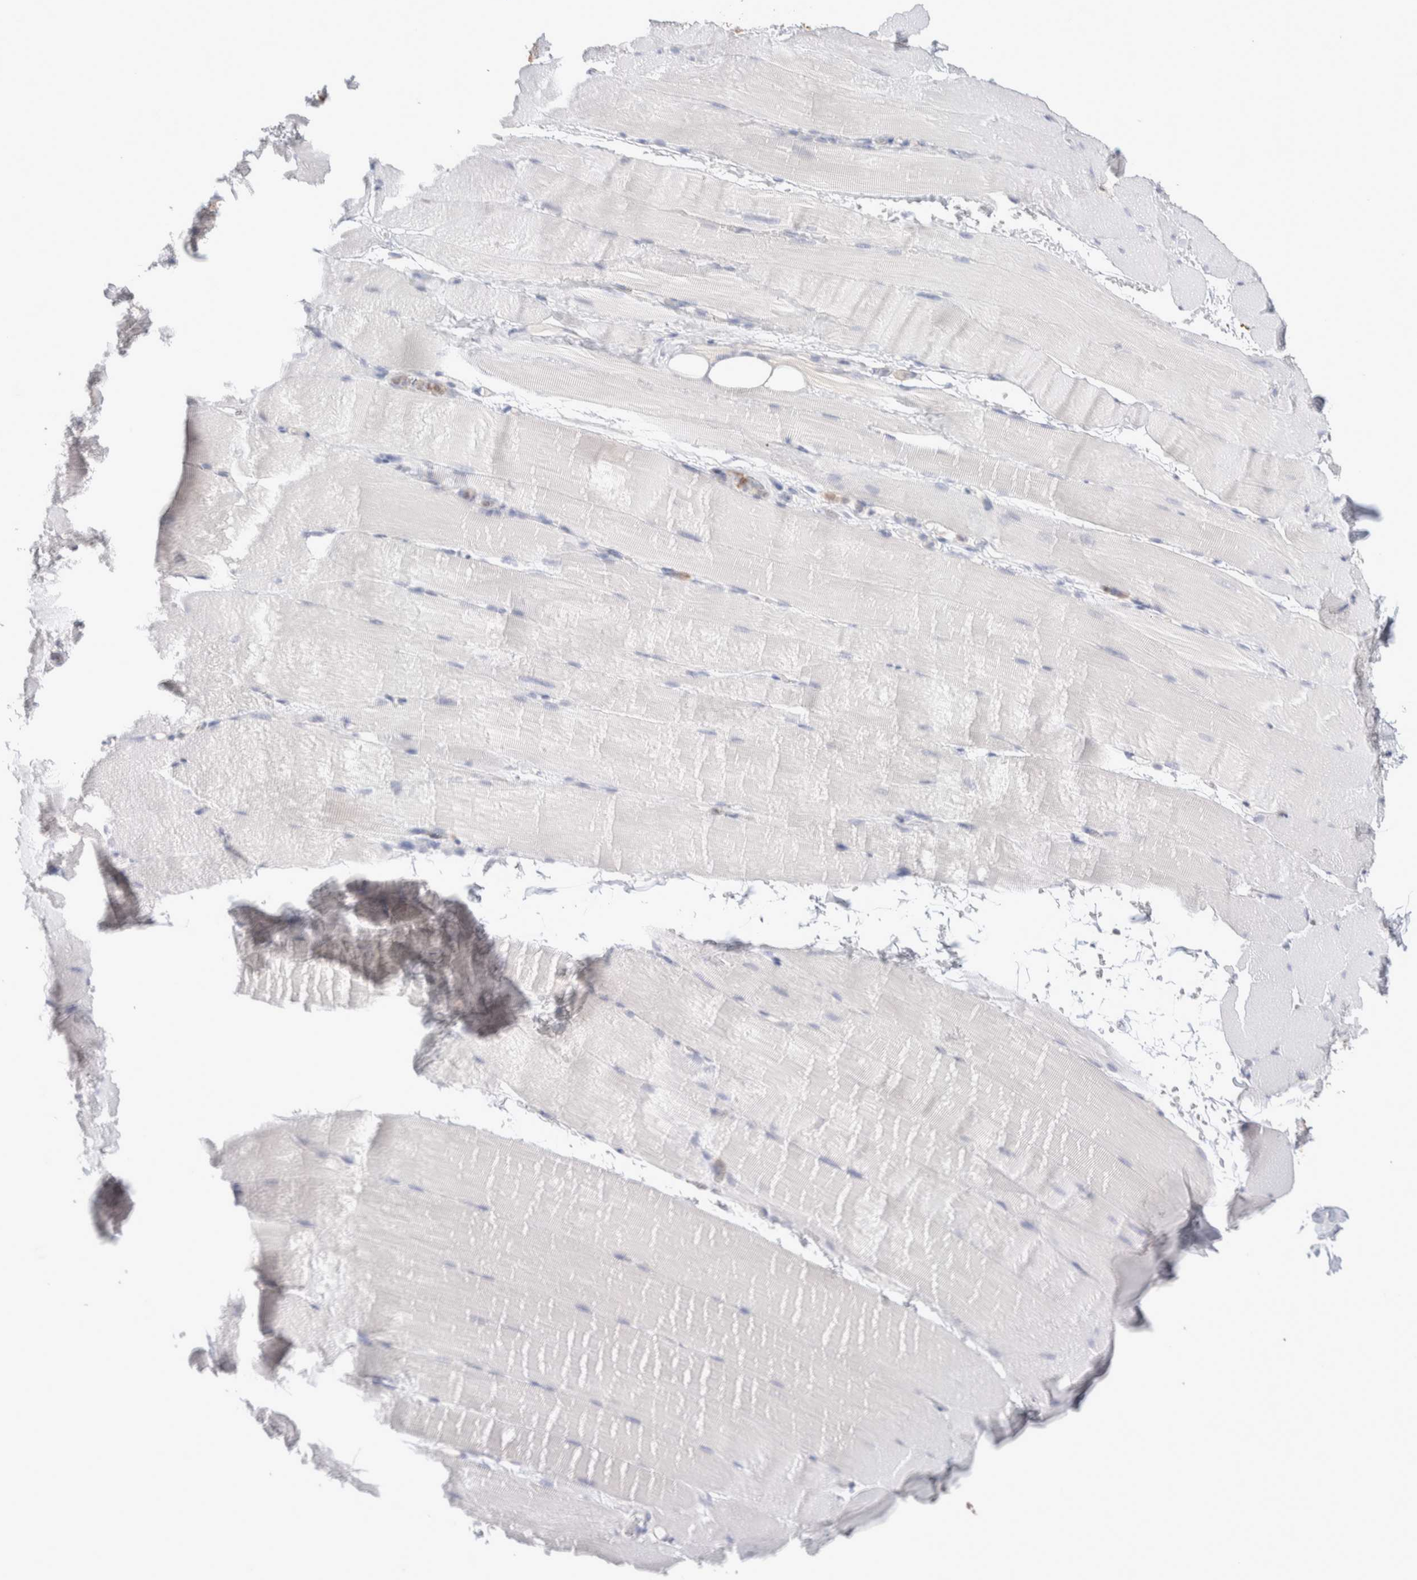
{"staining": {"intensity": "negative", "quantity": "none", "location": "none"}, "tissue": "skeletal muscle", "cell_type": "Myocytes", "image_type": "normal", "snomed": [{"axis": "morphology", "description": "Normal tissue, NOS"}, {"axis": "topography", "description": "Skeletal muscle"}, {"axis": "topography", "description": "Parathyroid gland"}], "caption": "DAB immunohistochemical staining of unremarkable skeletal muscle reveals no significant positivity in myocytes.", "gene": "SEPTIN4", "patient": {"sex": "female", "age": 37}}